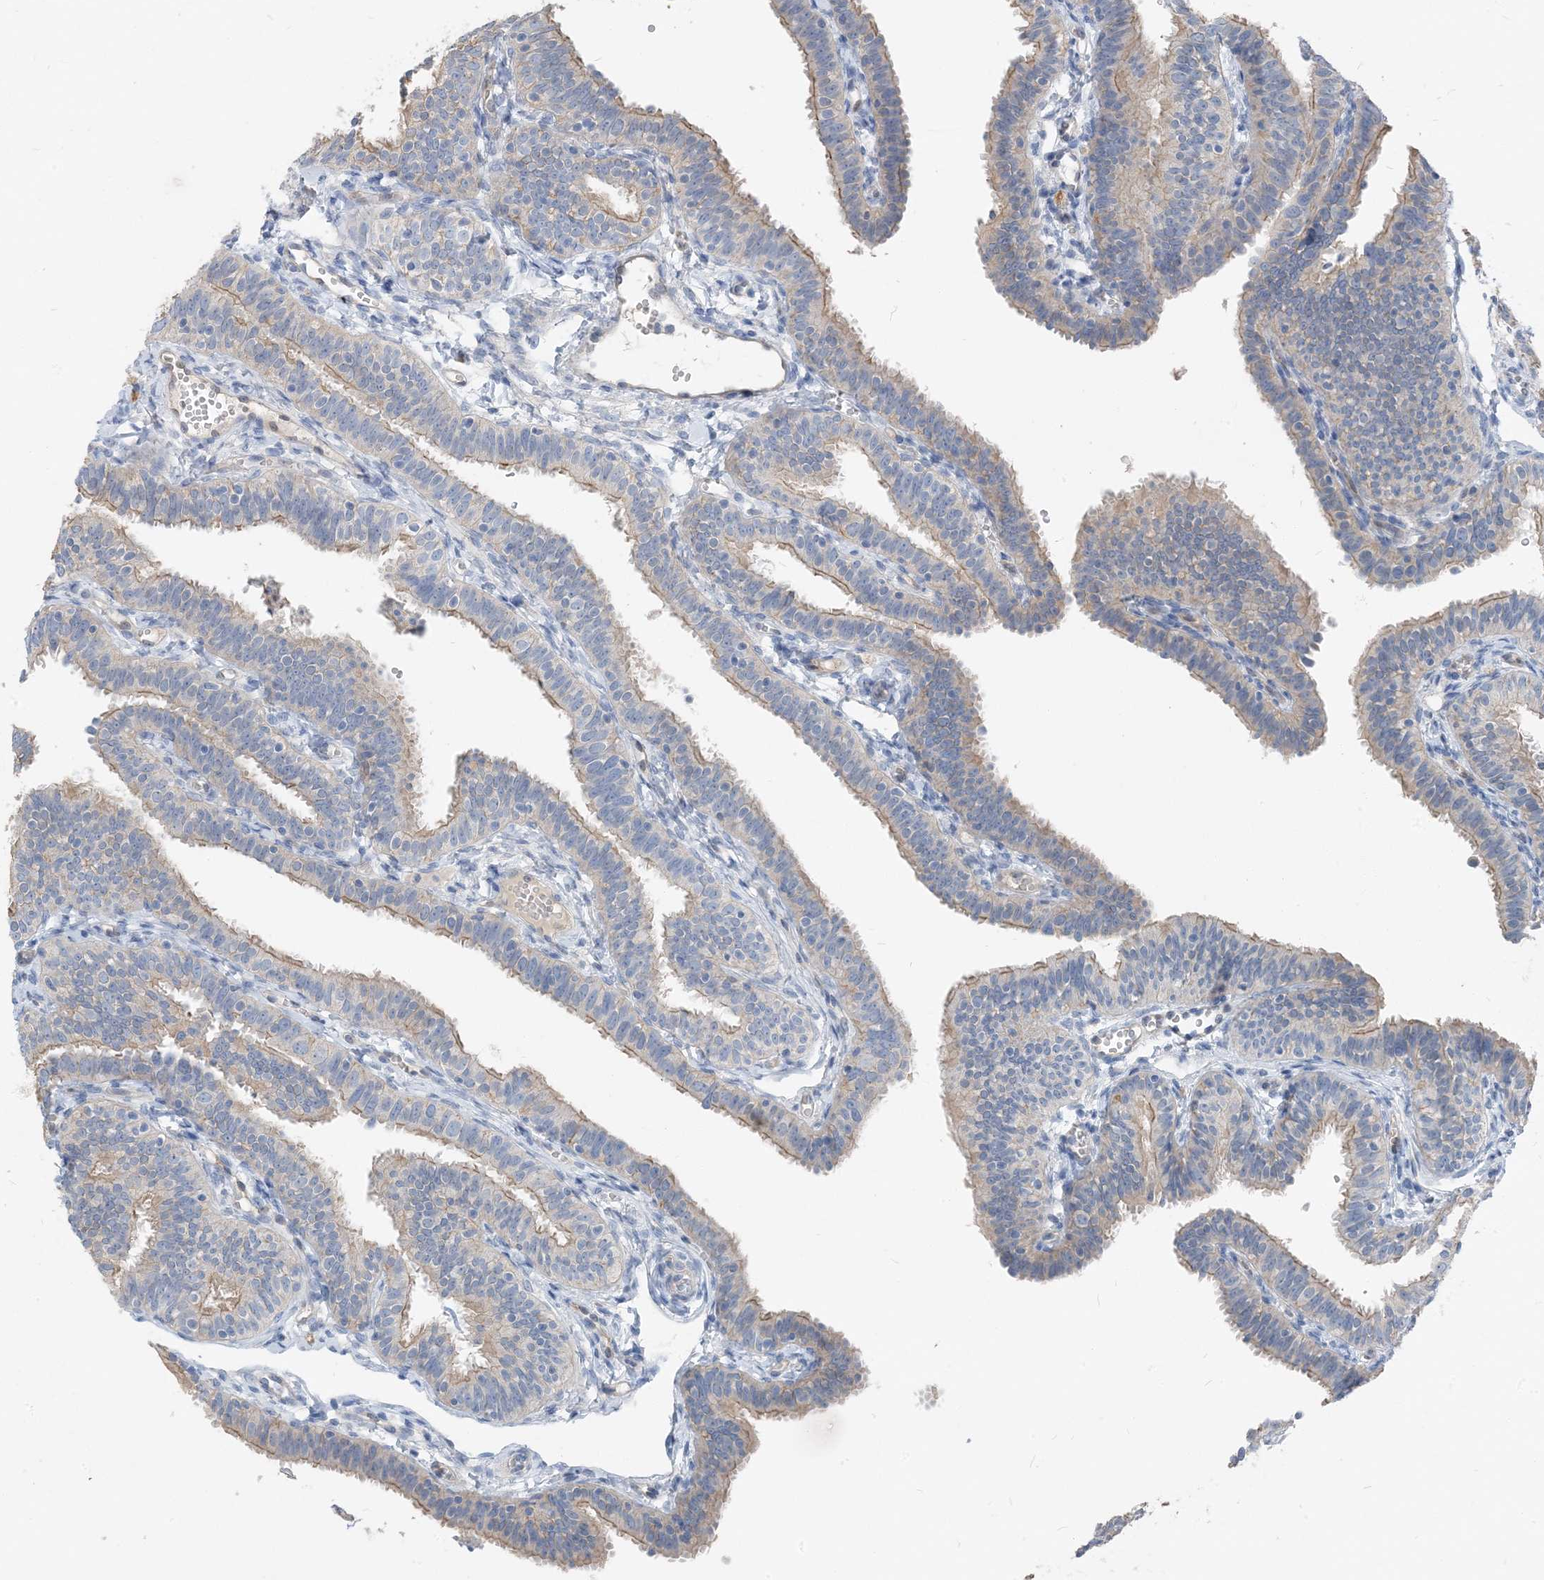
{"staining": {"intensity": "weak", "quantity": "25%-75%", "location": "cytoplasmic/membranous"}, "tissue": "fallopian tube", "cell_type": "Glandular cells", "image_type": "normal", "snomed": [{"axis": "morphology", "description": "Normal tissue, NOS"}, {"axis": "topography", "description": "Fallopian tube"}], "caption": "A high-resolution histopathology image shows immunohistochemistry (IHC) staining of benign fallopian tube, which displays weak cytoplasmic/membranous positivity in about 25%-75% of glandular cells.", "gene": "NCOA7", "patient": {"sex": "female", "age": 35}}